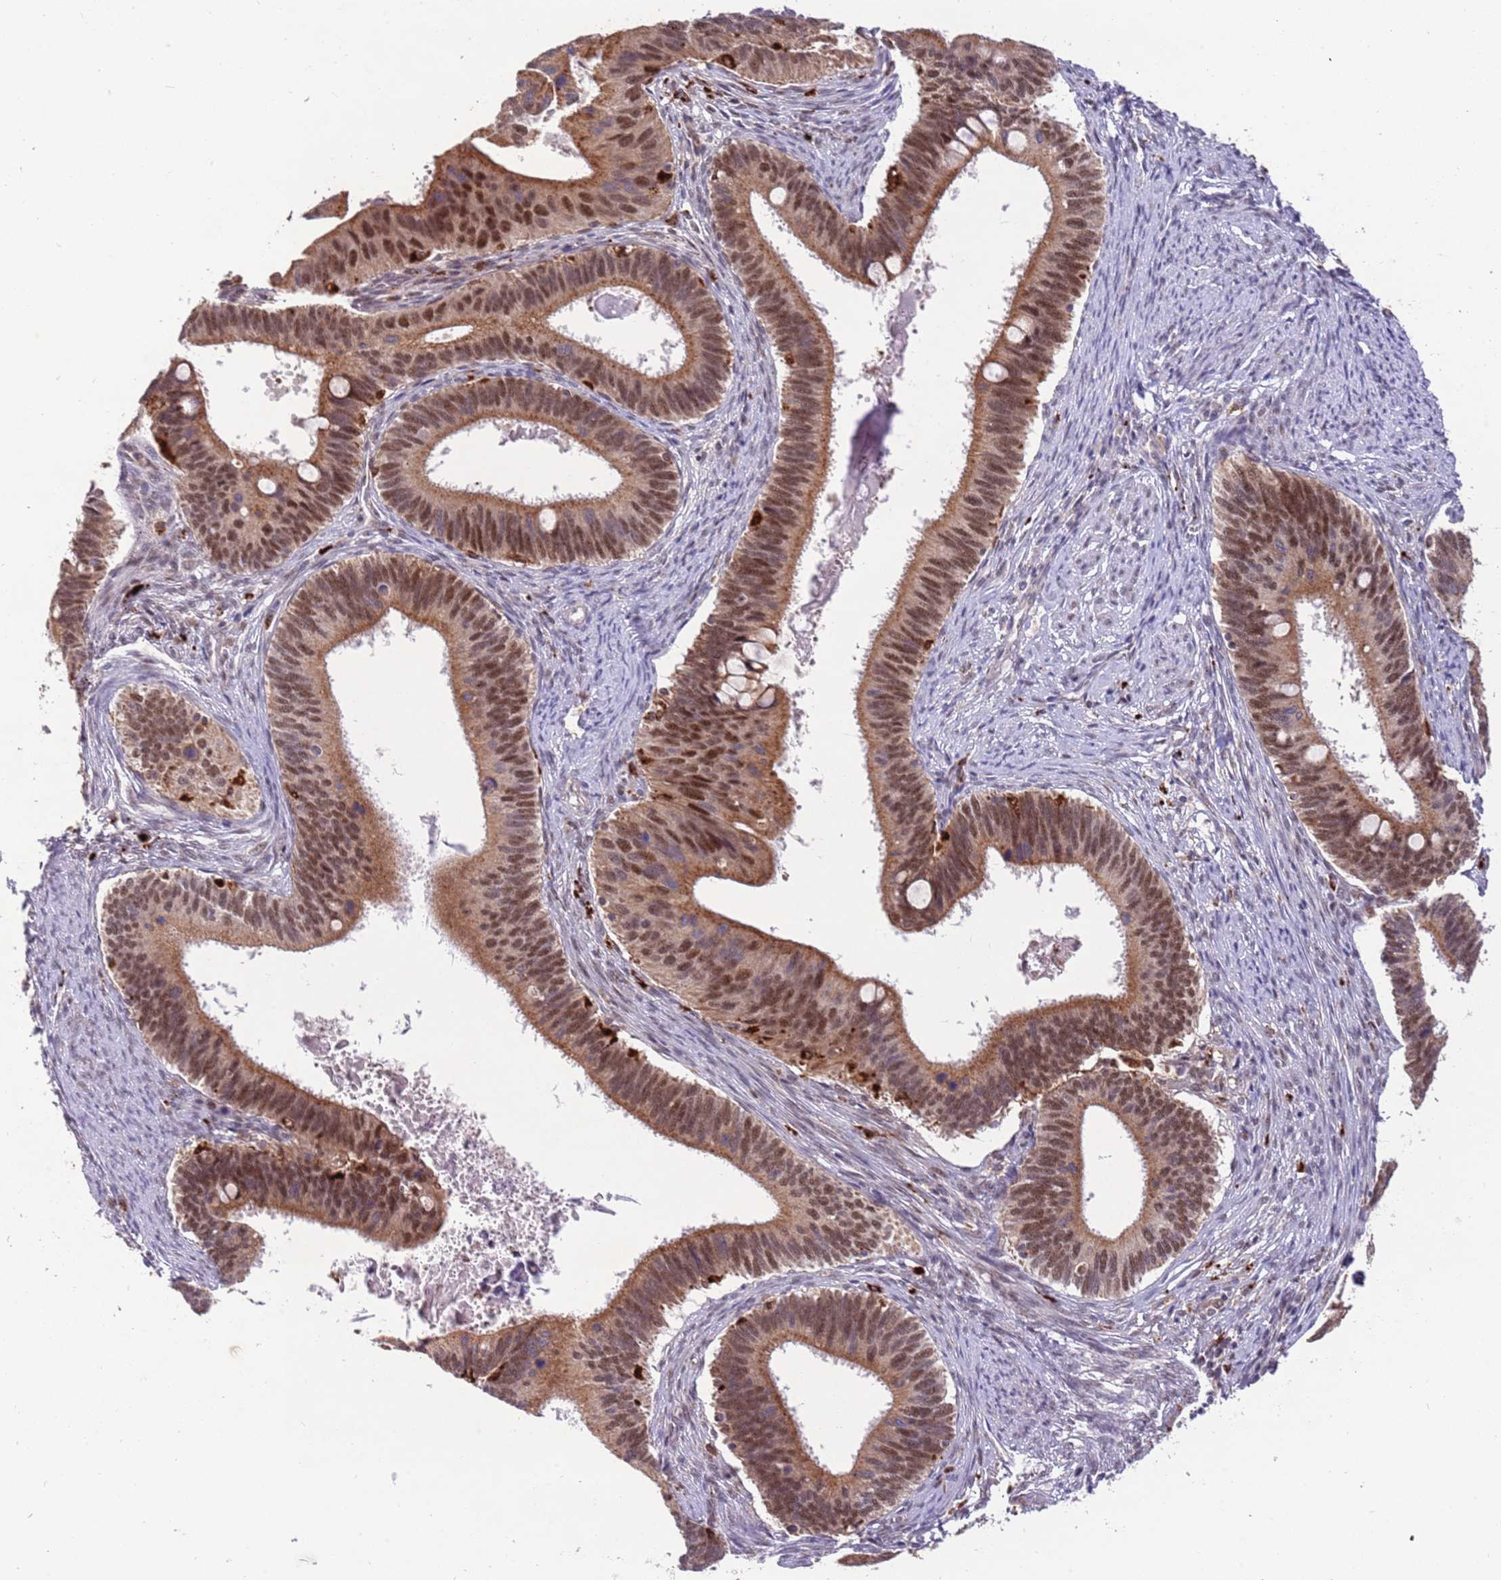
{"staining": {"intensity": "moderate", "quantity": ">75%", "location": "cytoplasmic/membranous,nuclear"}, "tissue": "cervical cancer", "cell_type": "Tumor cells", "image_type": "cancer", "snomed": [{"axis": "morphology", "description": "Adenocarcinoma, NOS"}, {"axis": "topography", "description": "Cervix"}], "caption": "The micrograph reveals staining of cervical cancer (adenocarcinoma), revealing moderate cytoplasmic/membranous and nuclear protein staining (brown color) within tumor cells.", "gene": "TRIM27", "patient": {"sex": "female", "age": 42}}